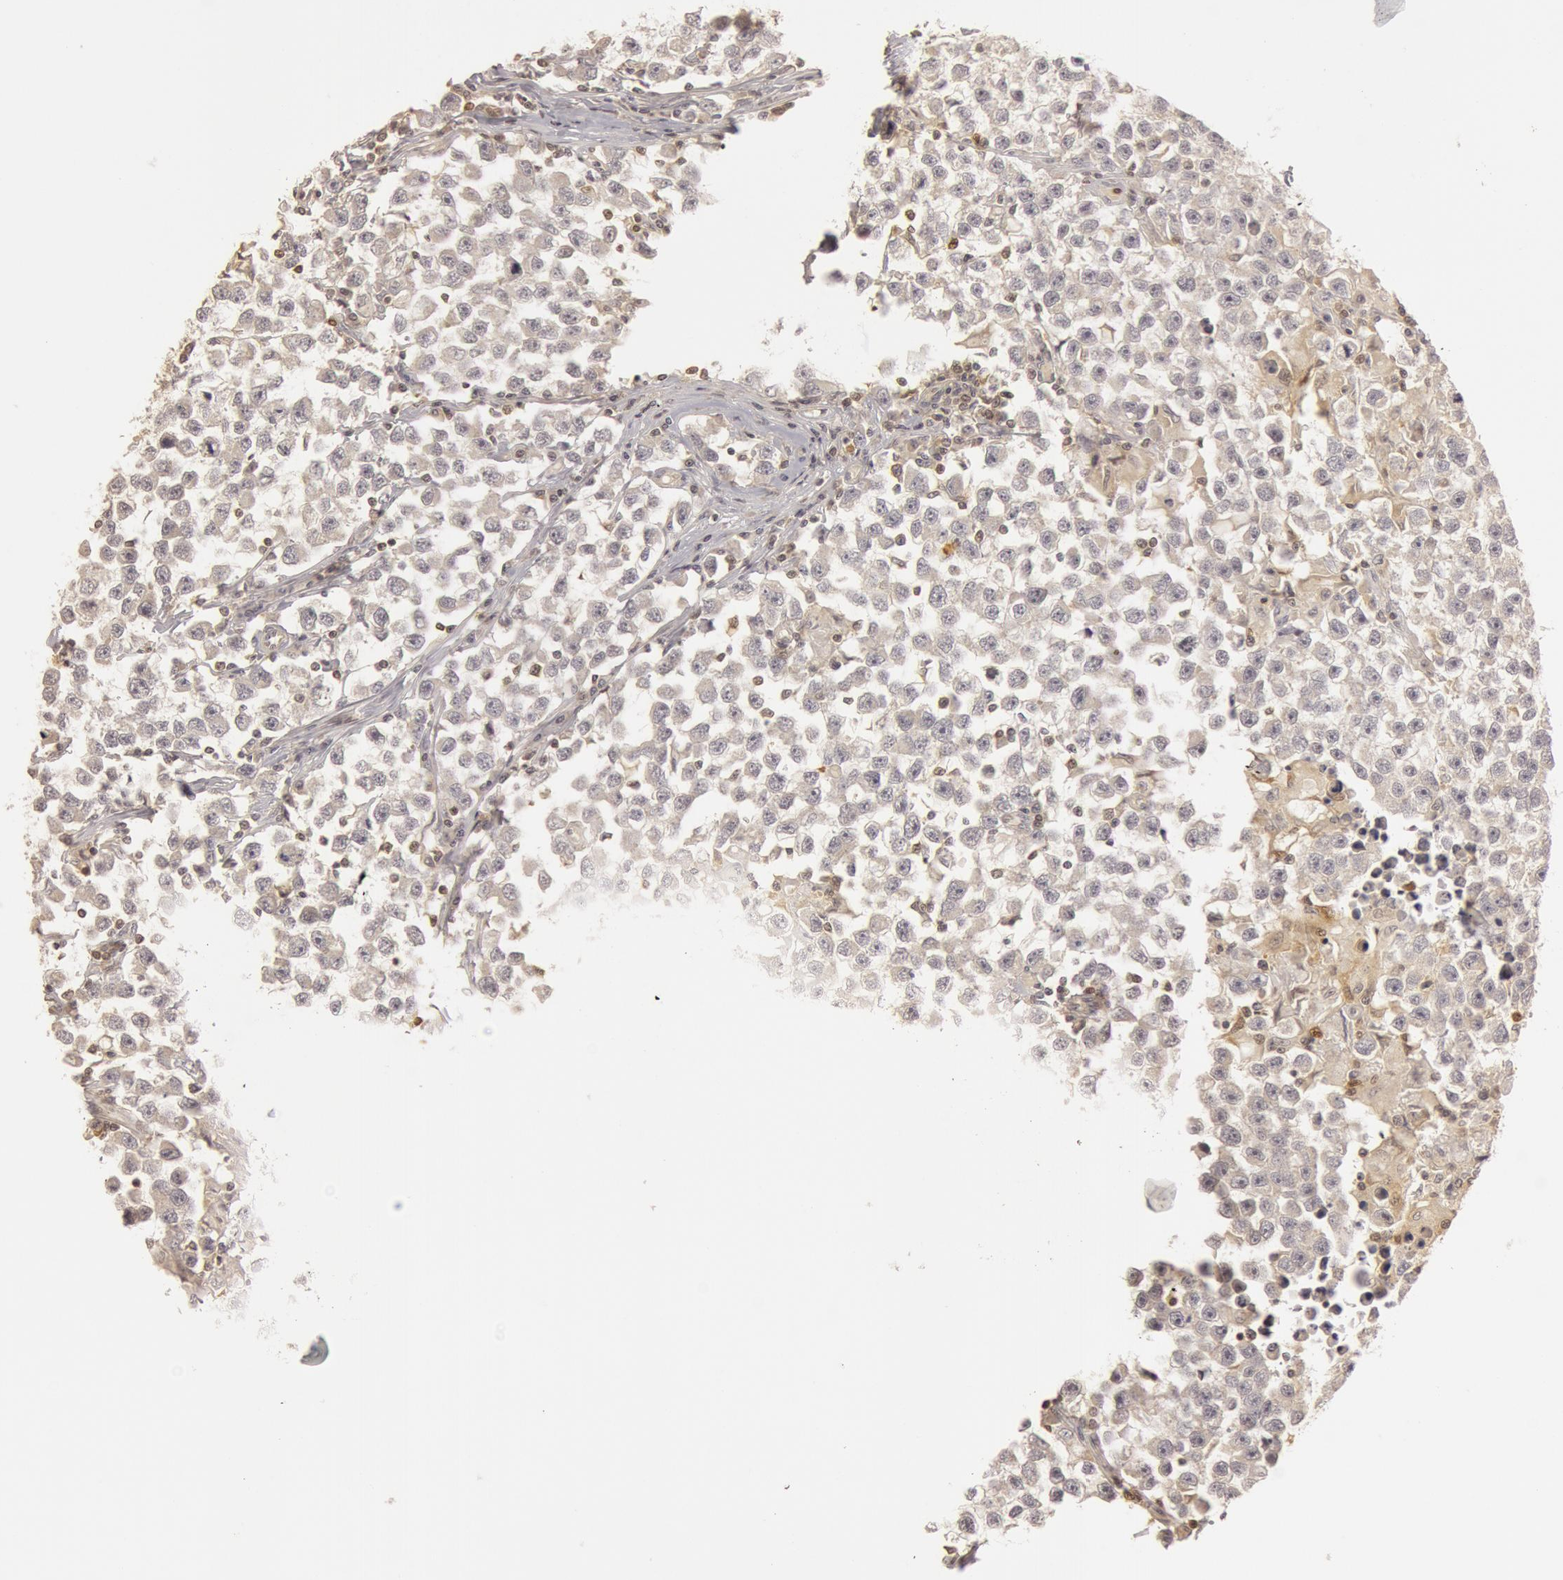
{"staining": {"intensity": "negative", "quantity": "none", "location": "none"}, "tissue": "testis cancer", "cell_type": "Tumor cells", "image_type": "cancer", "snomed": [{"axis": "morphology", "description": "Seminoma, NOS"}, {"axis": "topography", "description": "Testis"}], "caption": "Protein analysis of testis cancer reveals no significant staining in tumor cells.", "gene": "OASL", "patient": {"sex": "male", "age": 33}}